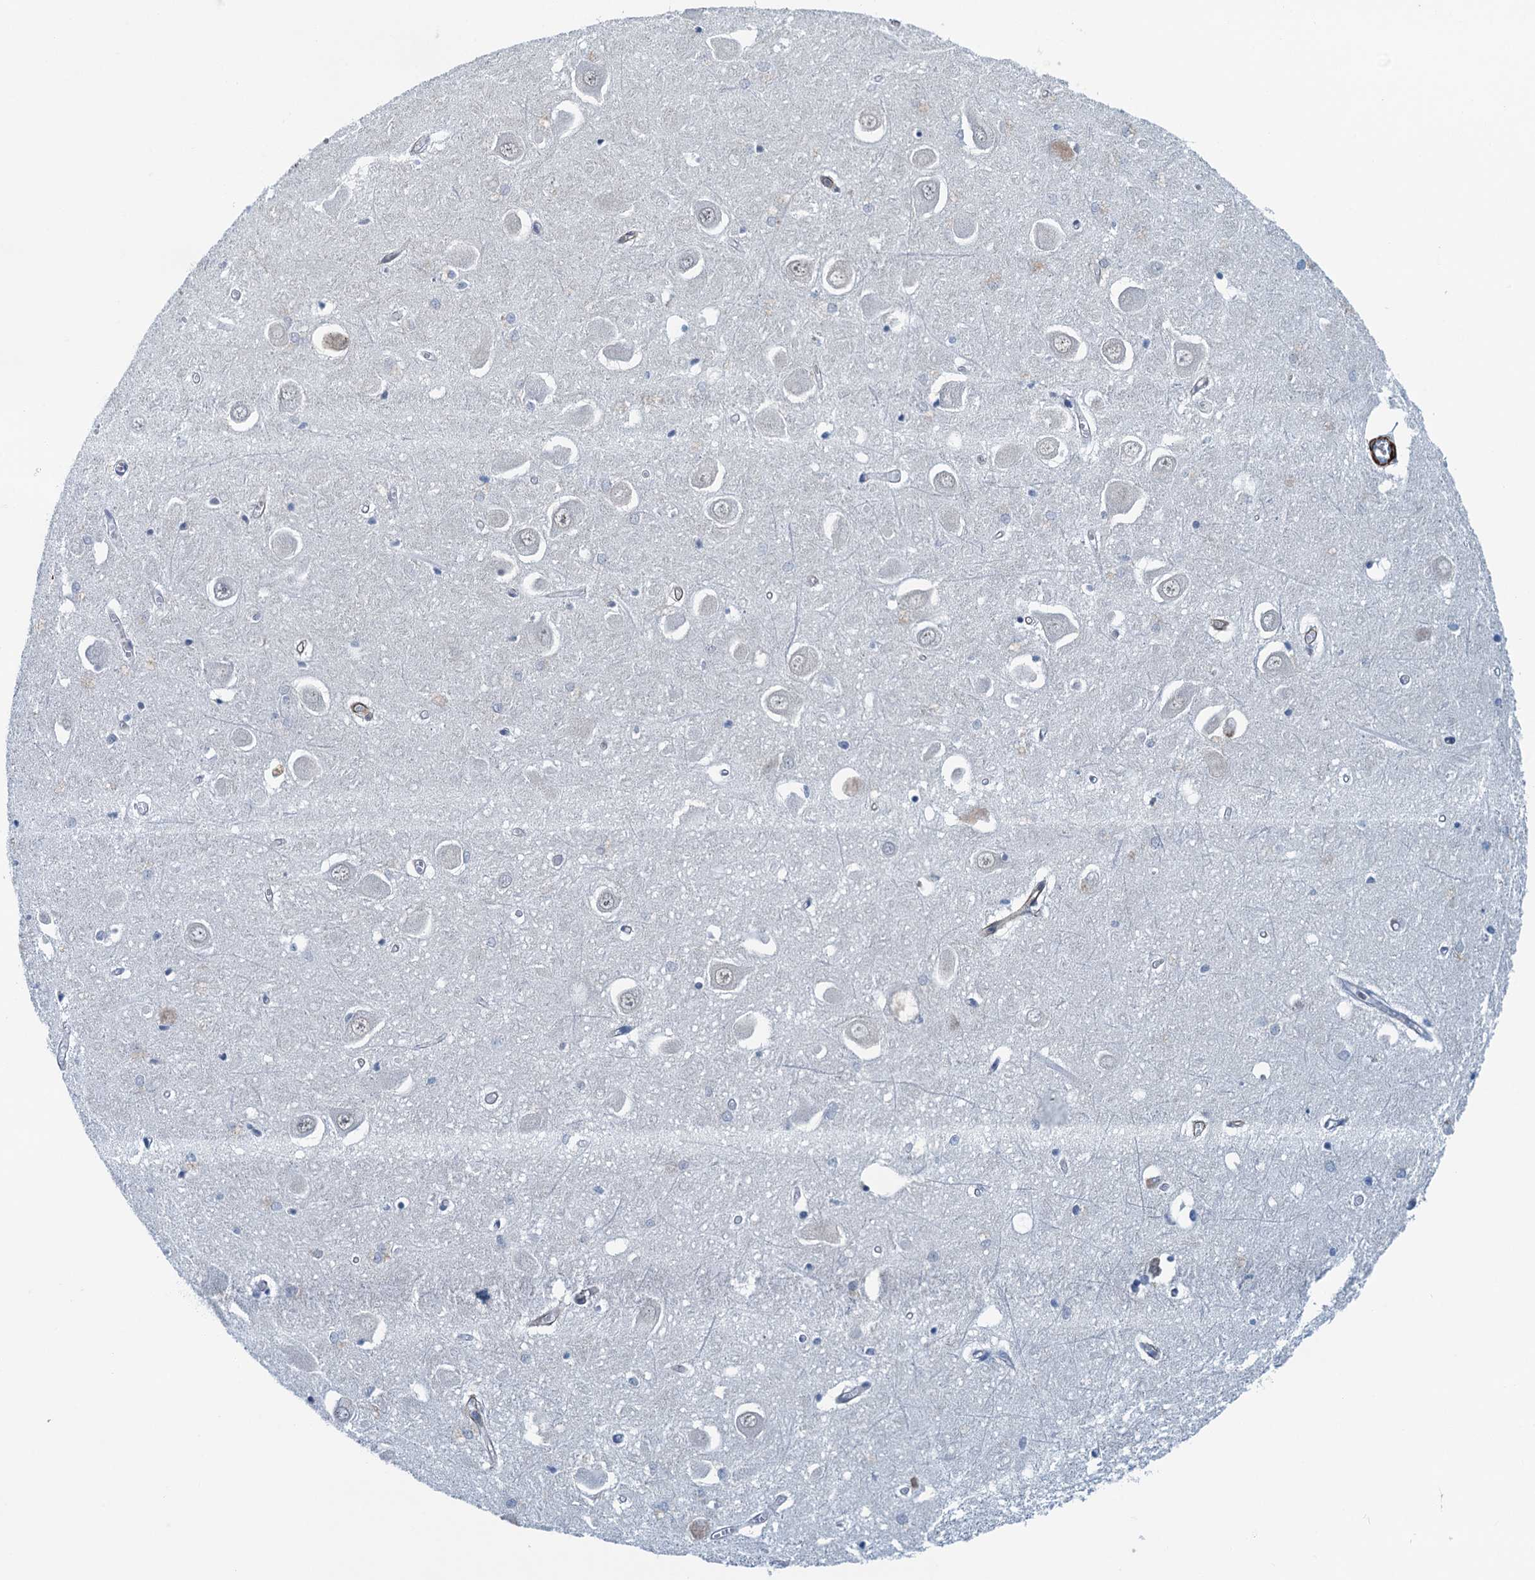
{"staining": {"intensity": "negative", "quantity": "none", "location": "none"}, "tissue": "hippocampus", "cell_type": "Glial cells", "image_type": "normal", "snomed": [{"axis": "morphology", "description": "Normal tissue, NOS"}, {"axis": "topography", "description": "Hippocampus"}], "caption": "Immunohistochemistry of unremarkable human hippocampus shows no positivity in glial cells. Brightfield microscopy of immunohistochemistry (IHC) stained with DAB (brown) and hematoxylin (blue), captured at high magnification.", "gene": "ALG2", "patient": {"sex": "male", "age": 70}}